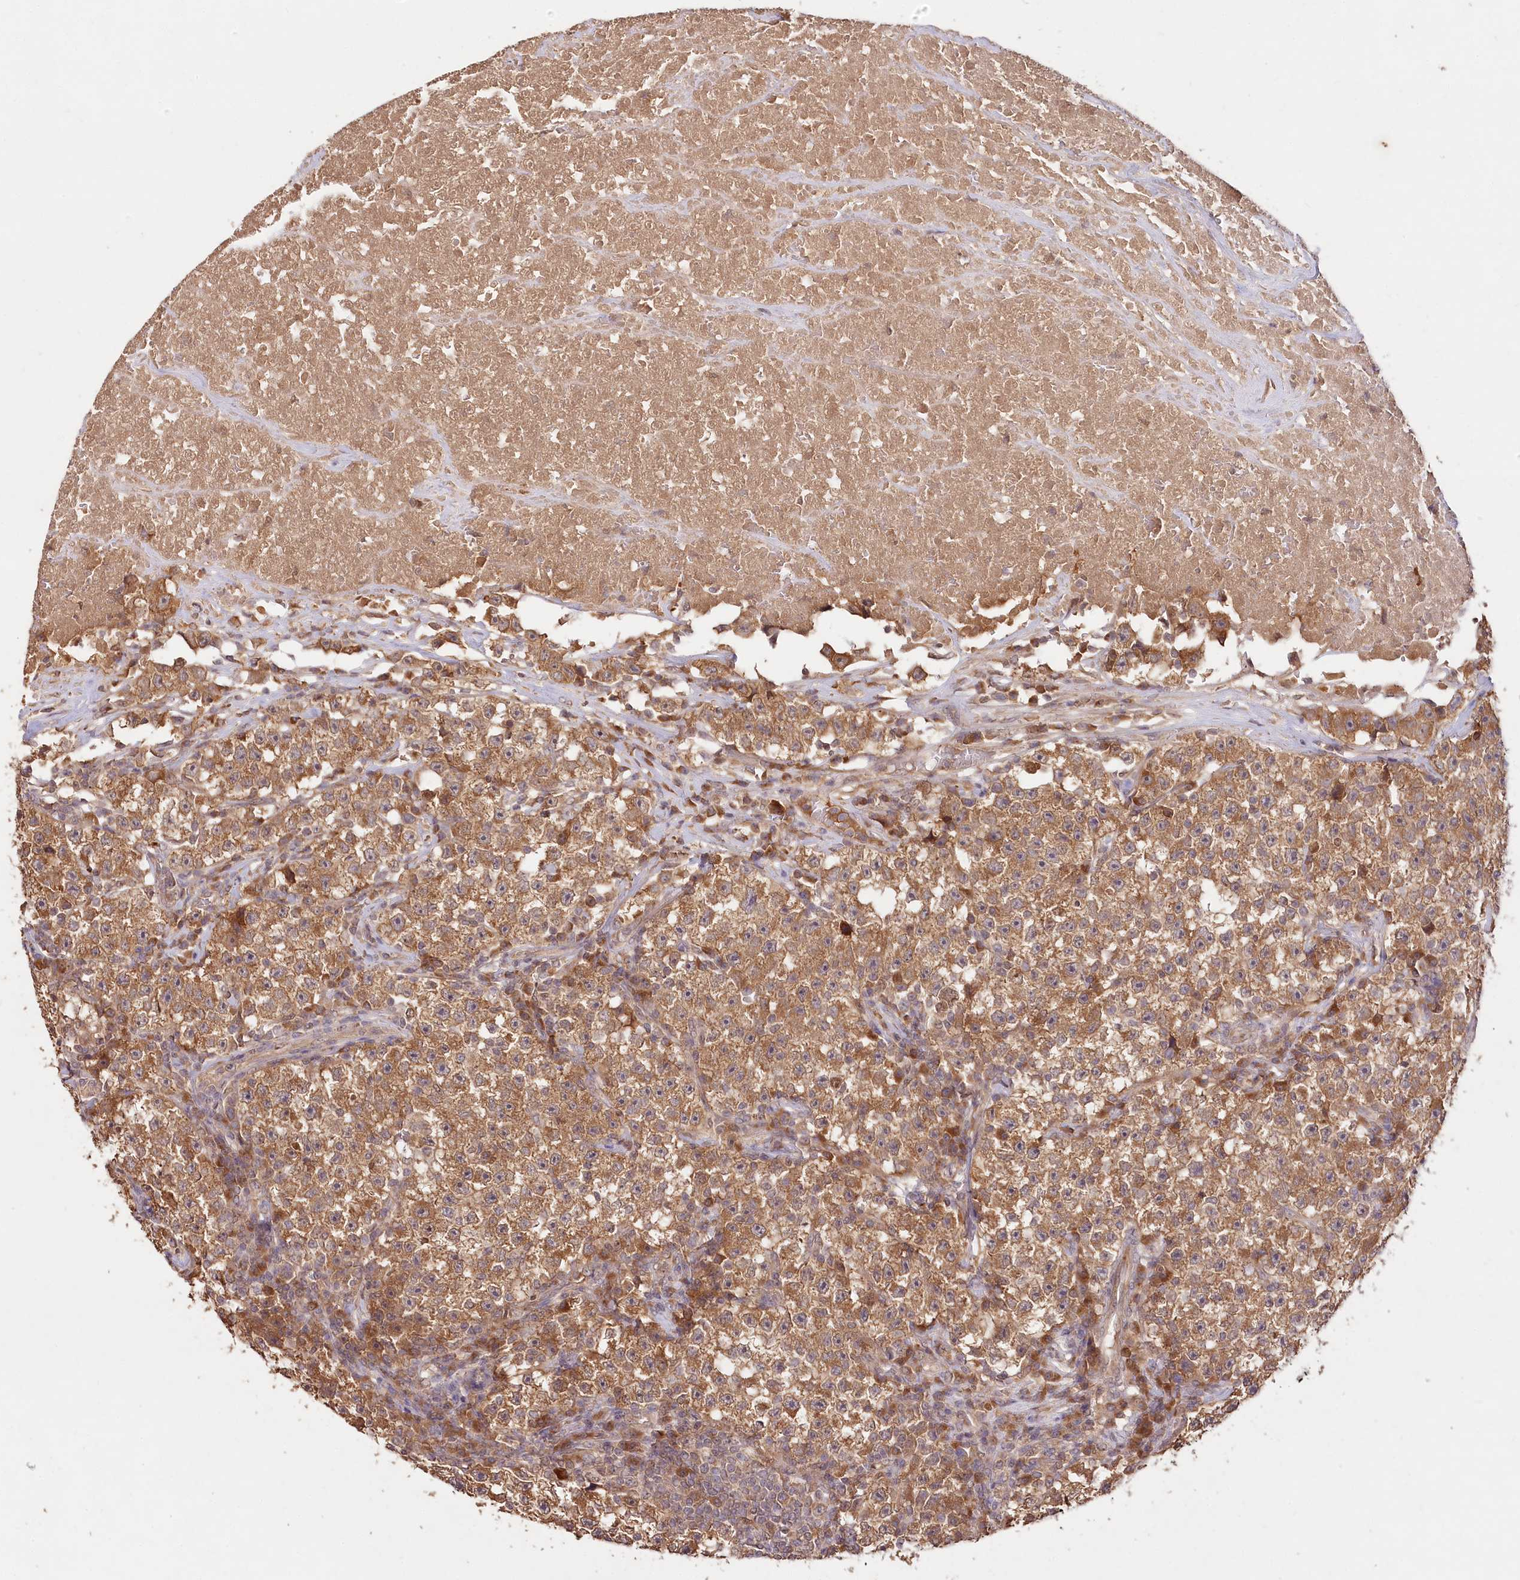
{"staining": {"intensity": "moderate", "quantity": ">75%", "location": "cytoplasmic/membranous"}, "tissue": "testis cancer", "cell_type": "Tumor cells", "image_type": "cancer", "snomed": [{"axis": "morphology", "description": "Seminoma, NOS"}, {"axis": "topography", "description": "Testis"}], "caption": "Moderate cytoplasmic/membranous protein staining is identified in about >75% of tumor cells in testis cancer.", "gene": "IRAK1BP1", "patient": {"sex": "male", "age": 22}}